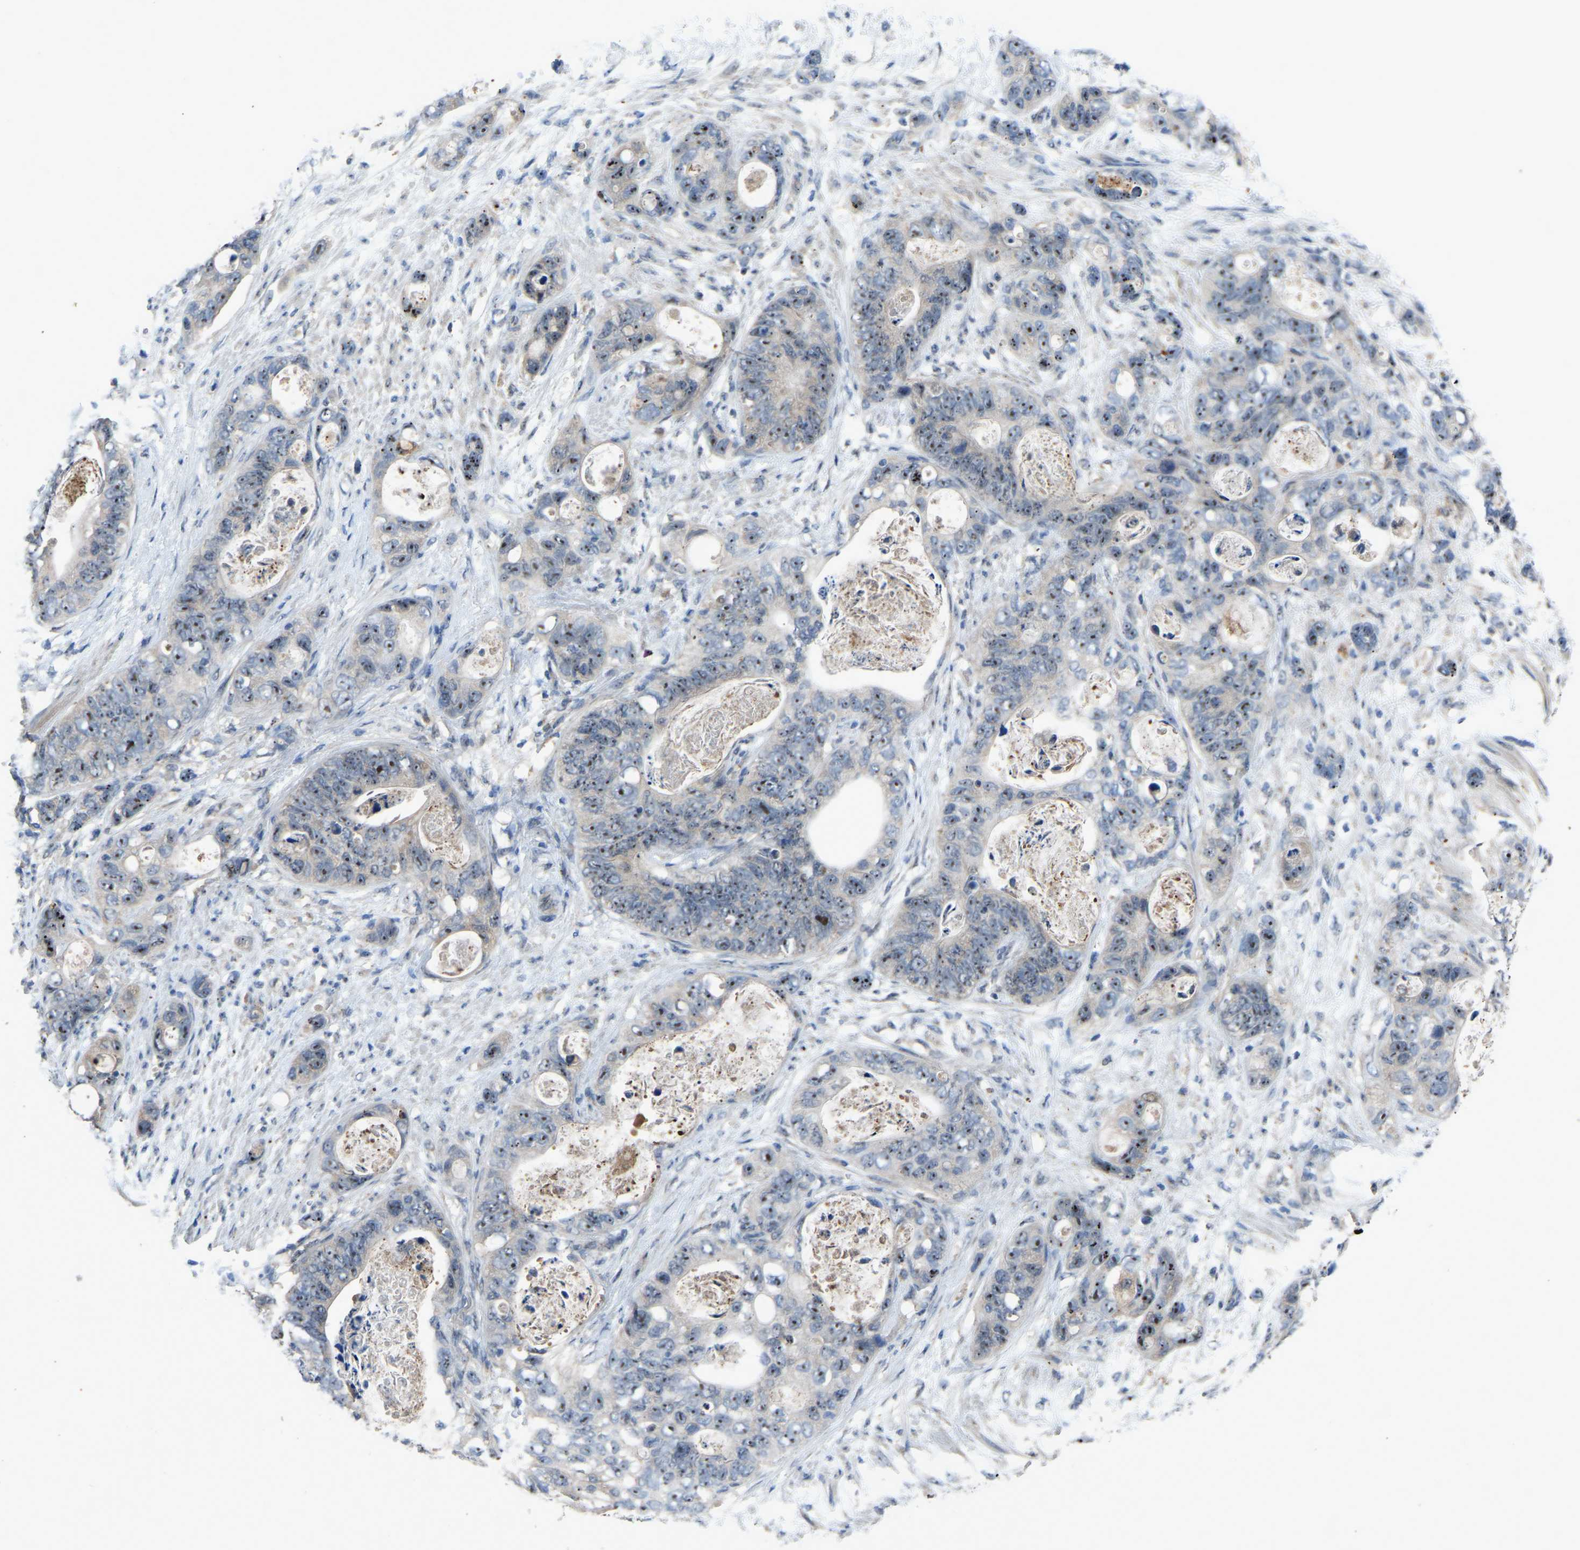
{"staining": {"intensity": "moderate", "quantity": ">75%", "location": "nuclear"}, "tissue": "stomach cancer", "cell_type": "Tumor cells", "image_type": "cancer", "snomed": [{"axis": "morphology", "description": "Normal tissue, NOS"}, {"axis": "morphology", "description": "Adenocarcinoma, NOS"}, {"axis": "topography", "description": "Stomach"}], "caption": "Protein expression analysis of stomach cancer displays moderate nuclear staining in approximately >75% of tumor cells.", "gene": "FHIT", "patient": {"sex": "female", "age": 89}}